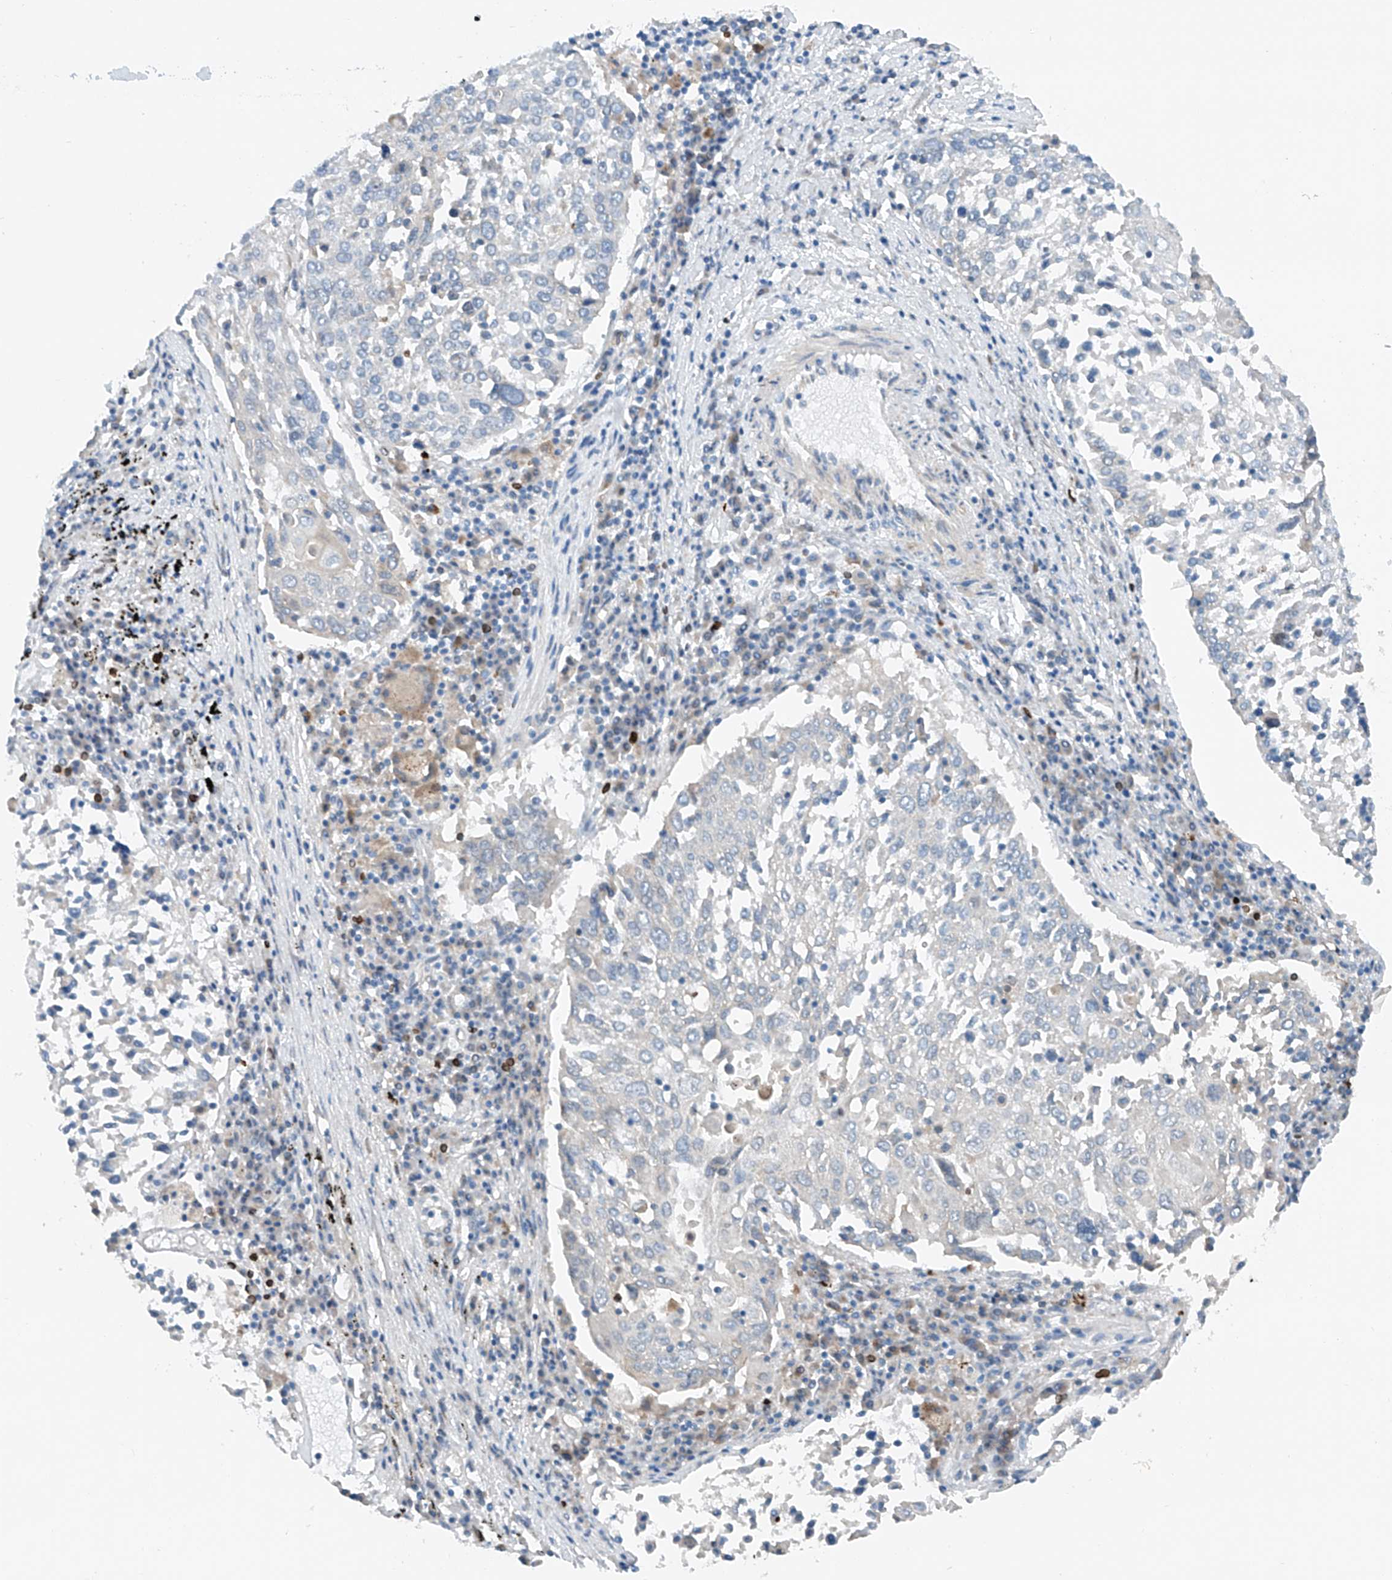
{"staining": {"intensity": "negative", "quantity": "none", "location": "none"}, "tissue": "lung cancer", "cell_type": "Tumor cells", "image_type": "cancer", "snomed": [{"axis": "morphology", "description": "Squamous cell carcinoma, NOS"}, {"axis": "topography", "description": "Lung"}], "caption": "Immunohistochemical staining of human lung squamous cell carcinoma demonstrates no significant staining in tumor cells.", "gene": "CEP85L", "patient": {"sex": "male", "age": 65}}